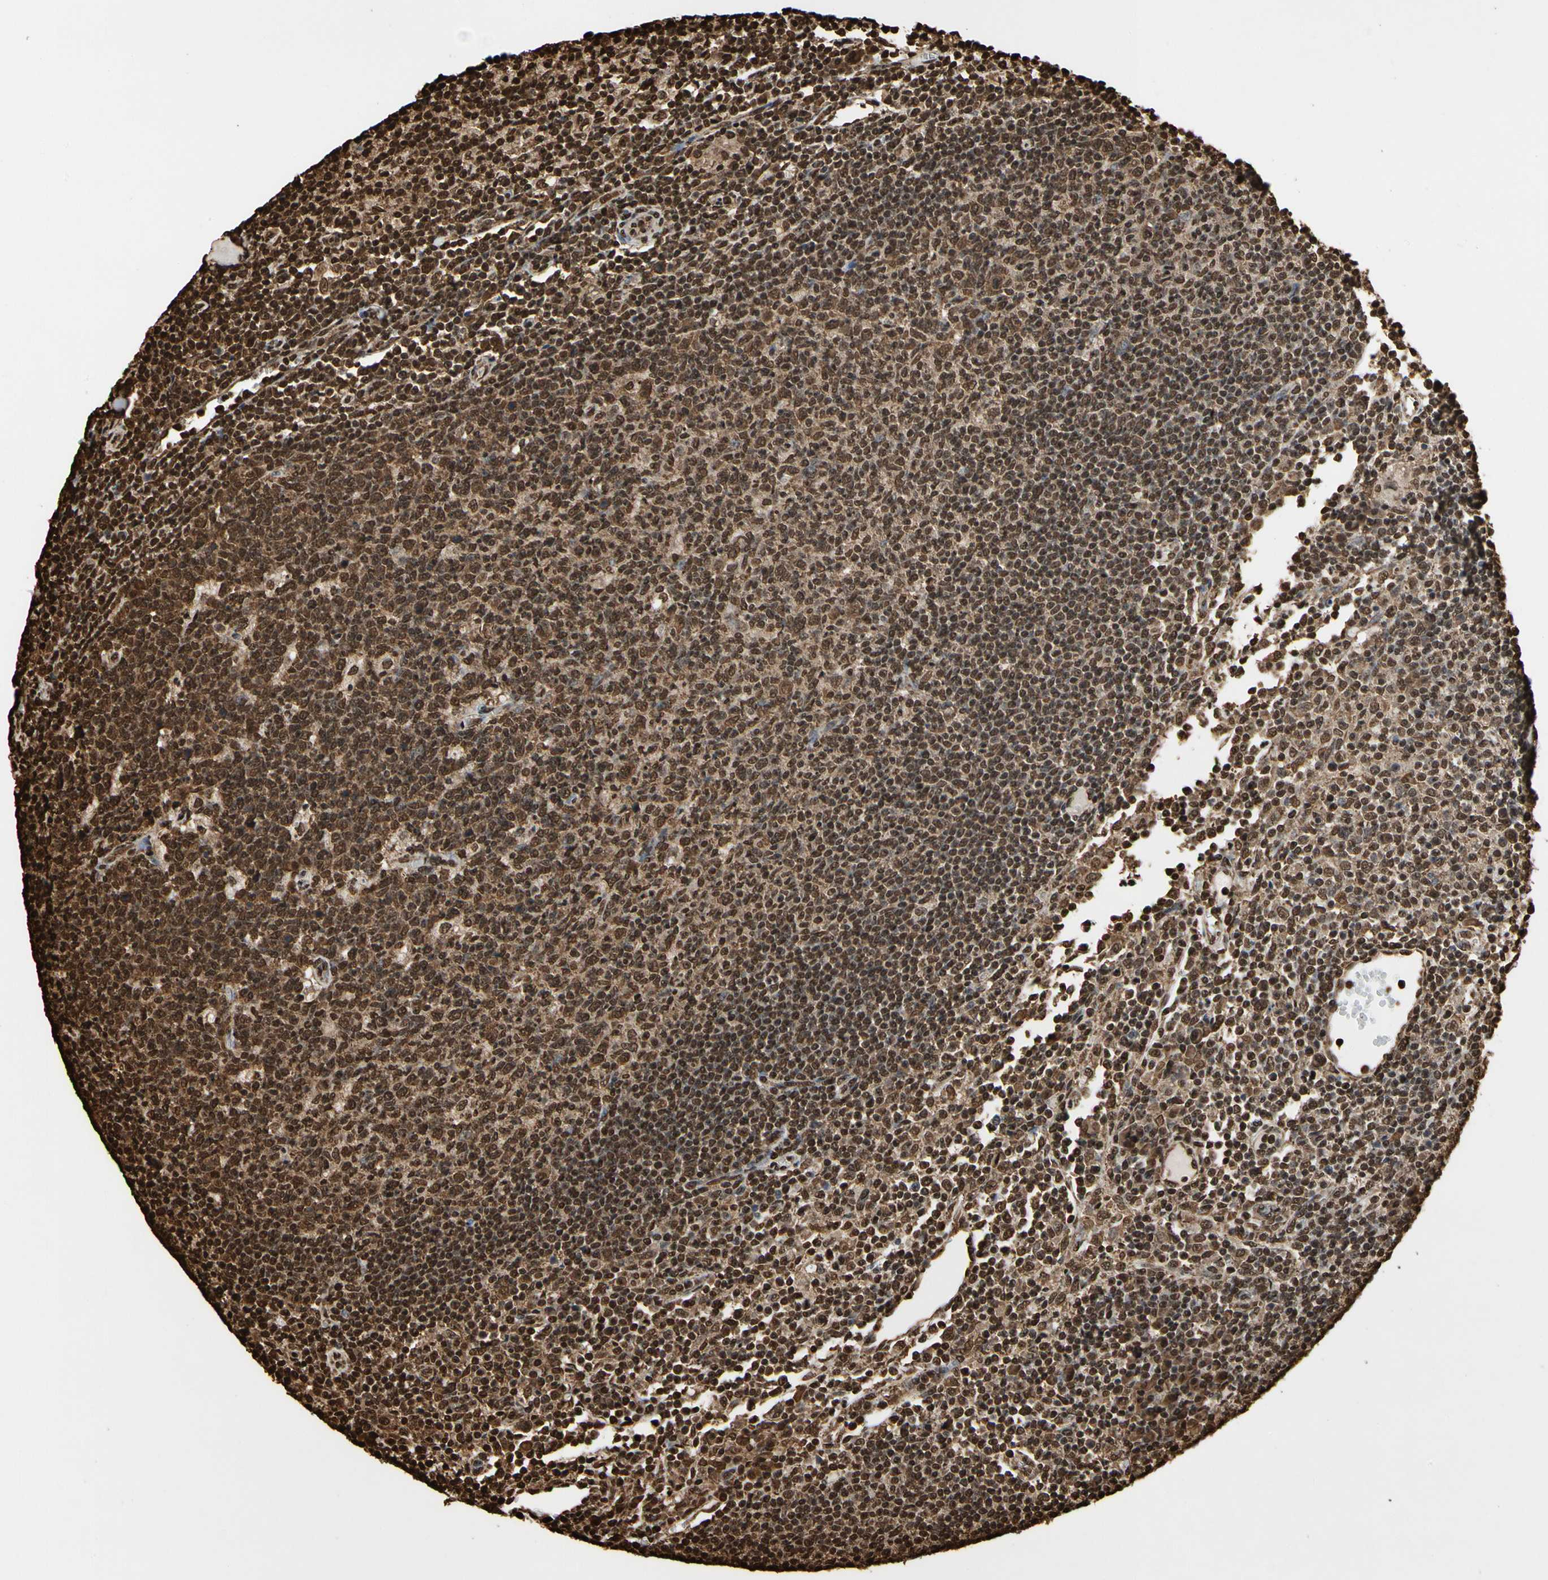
{"staining": {"intensity": "strong", "quantity": ">75%", "location": "nuclear"}, "tissue": "lymph node", "cell_type": "Germinal center cells", "image_type": "normal", "snomed": [{"axis": "morphology", "description": "Normal tissue, NOS"}, {"axis": "morphology", "description": "Inflammation, NOS"}, {"axis": "topography", "description": "Lymph node"}], "caption": "Unremarkable lymph node was stained to show a protein in brown. There is high levels of strong nuclear expression in approximately >75% of germinal center cells. The staining was performed using DAB to visualize the protein expression in brown, while the nuclei were stained in blue with hematoxylin (Magnification: 20x).", "gene": "HNRNPK", "patient": {"sex": "male", "age": 55}}